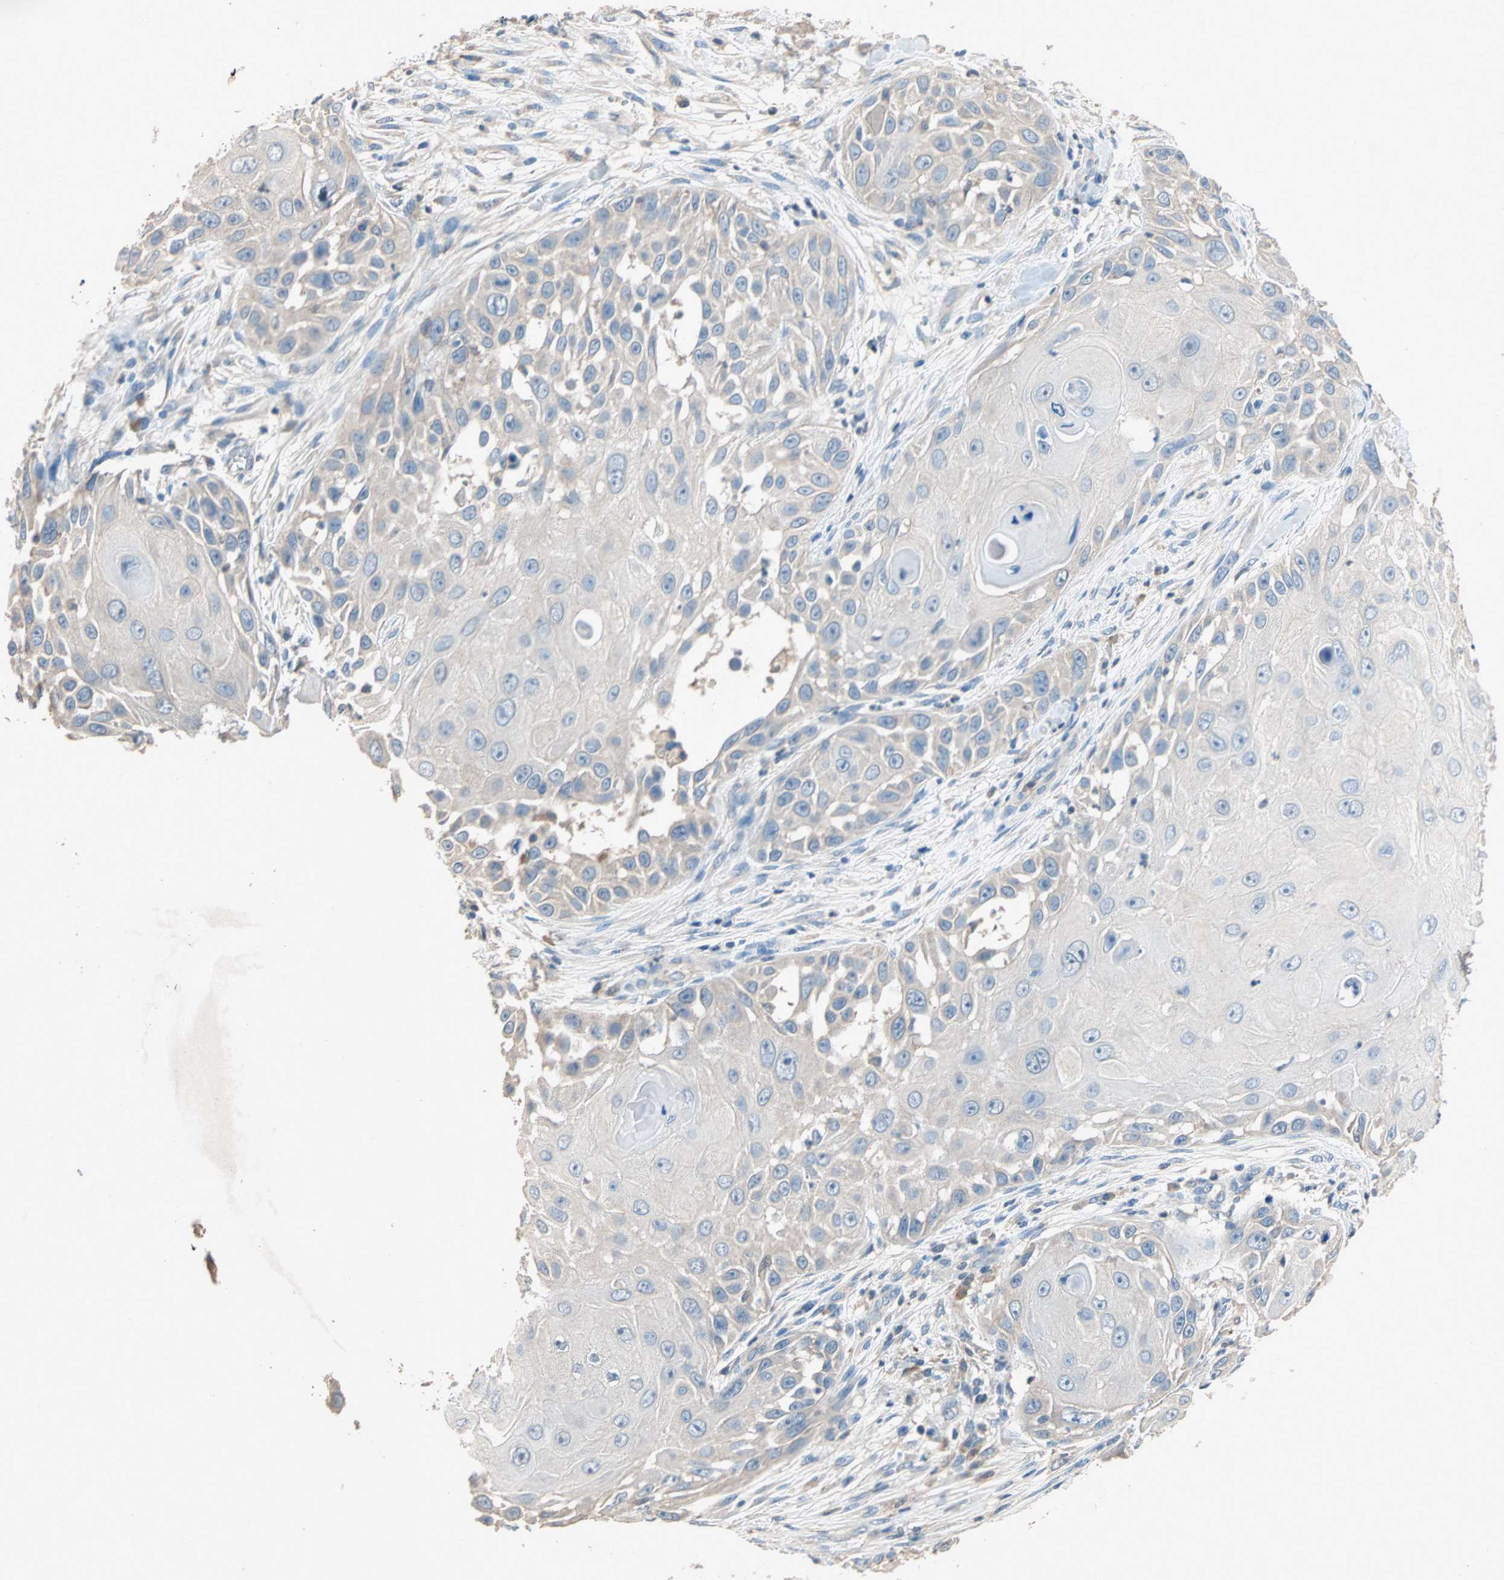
{"staining": {"intensity": "weak", "quantity": ">75%", "location": "cytoplasmic/membranous"}, "tissue": "skin cancer", "cell_type": "Tumor cells", "image_type": "cancer", "snomed": [{"axis": "morphology", "description": "Squamous cell carcinoma, NOS"}, {"axis": "topography", "description": "Skin"}], "caption": "This histopathology image exhibits skin squamous cell carcinoma stained with IHC to label a protein in brown. The cytoplasmic/membranous of tumor cells show weak positivity for the protein. Nuclei are counter-stained blue.", "gene": "ADAP1", "patient": {"sex": "female", "age": 44}}